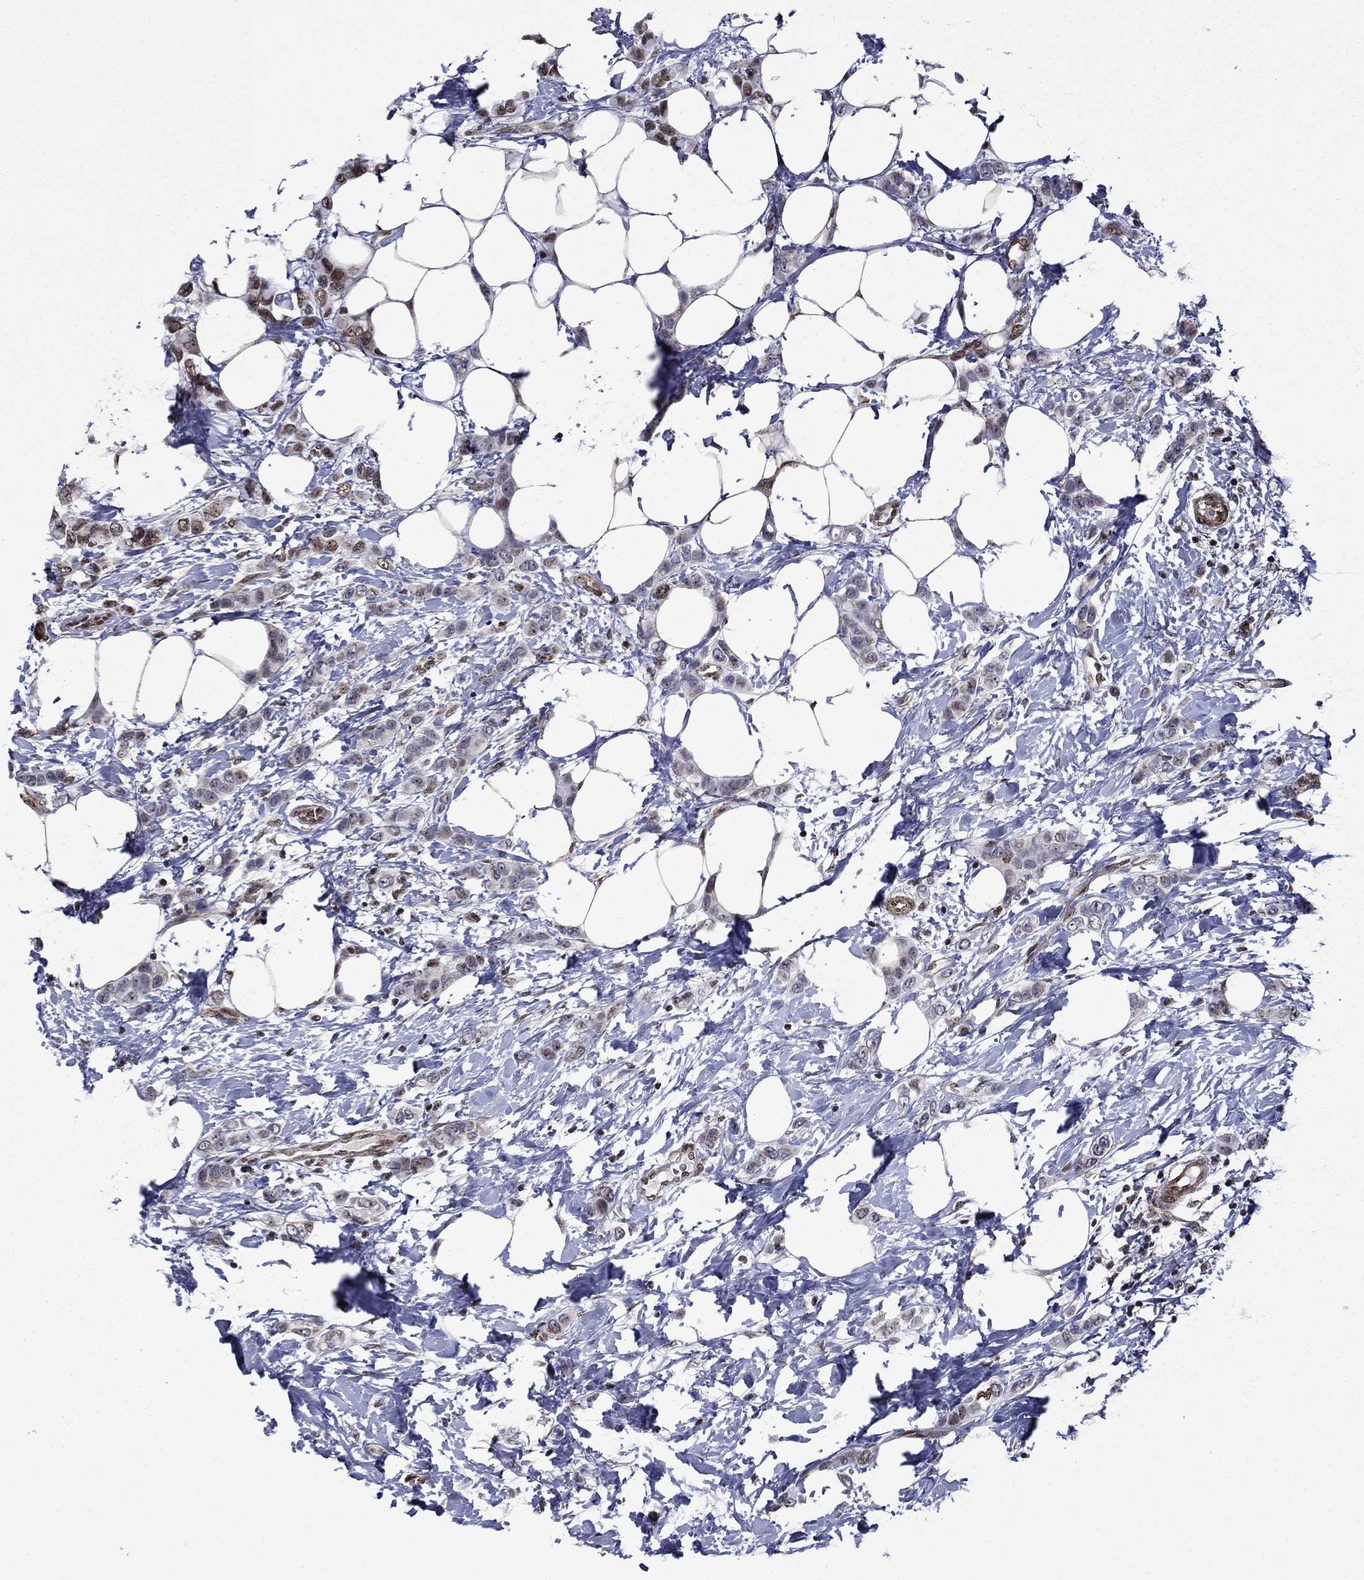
{"staining": {"intensity": "weak", "quantity": "<25%", "location": "nuclear"}, "tissue": "breast cancer", "cell_type": "Tumor cells", "image_type": "cancer", "snomed": [{"axis": "morphology", "description": "Lobular carcinoma"}, {"axis": "topography", "description": "Breast"}], "caption": "Immunohistochemistry (IHC) image of human lobular carcinoma (breast) stained for a protein (brown), which reveals no expression in tumor cells.", "gene": "SURF2", "patient": {"sex": "female", "age": 66}}